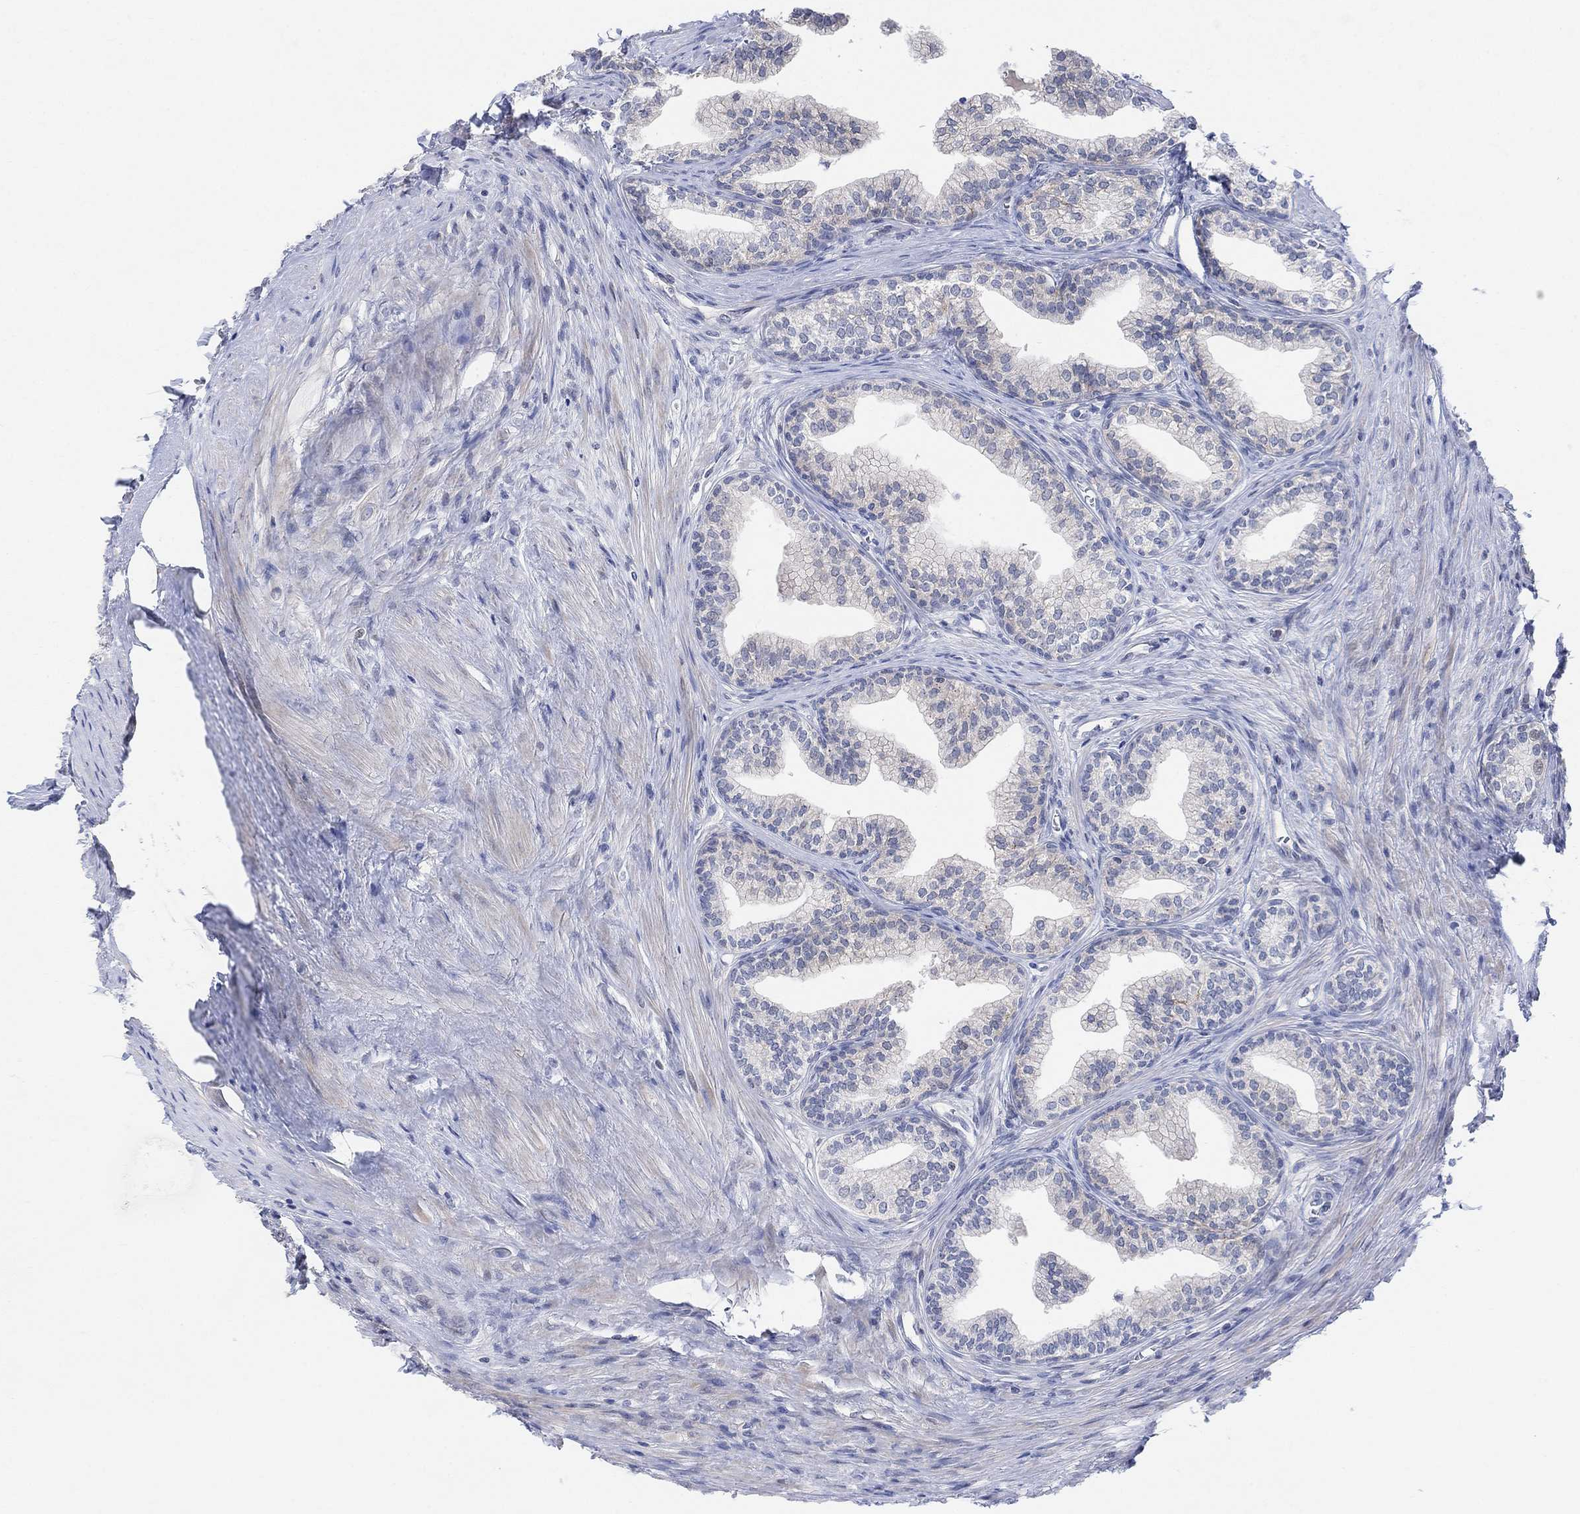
{"staining": {"intensity": "negative", "quantity": "none", "location": "none"}, "tissue": "prostate", "cell_type": "Glandular cells", "image_type": "normal", "snomed": [{"axis": "morphology", "description": "Normal tissue, NOS"}, {"axis": "topography", "description": "Prostate"}], "caption": "DAB (3,3'-diaminobenzidine) immunohistochemical staining of unremarkable prostate reveals no significant positivity in glandular cells.", "gene": "CNTF", "patient": {"sex": "male", "age": 65}}